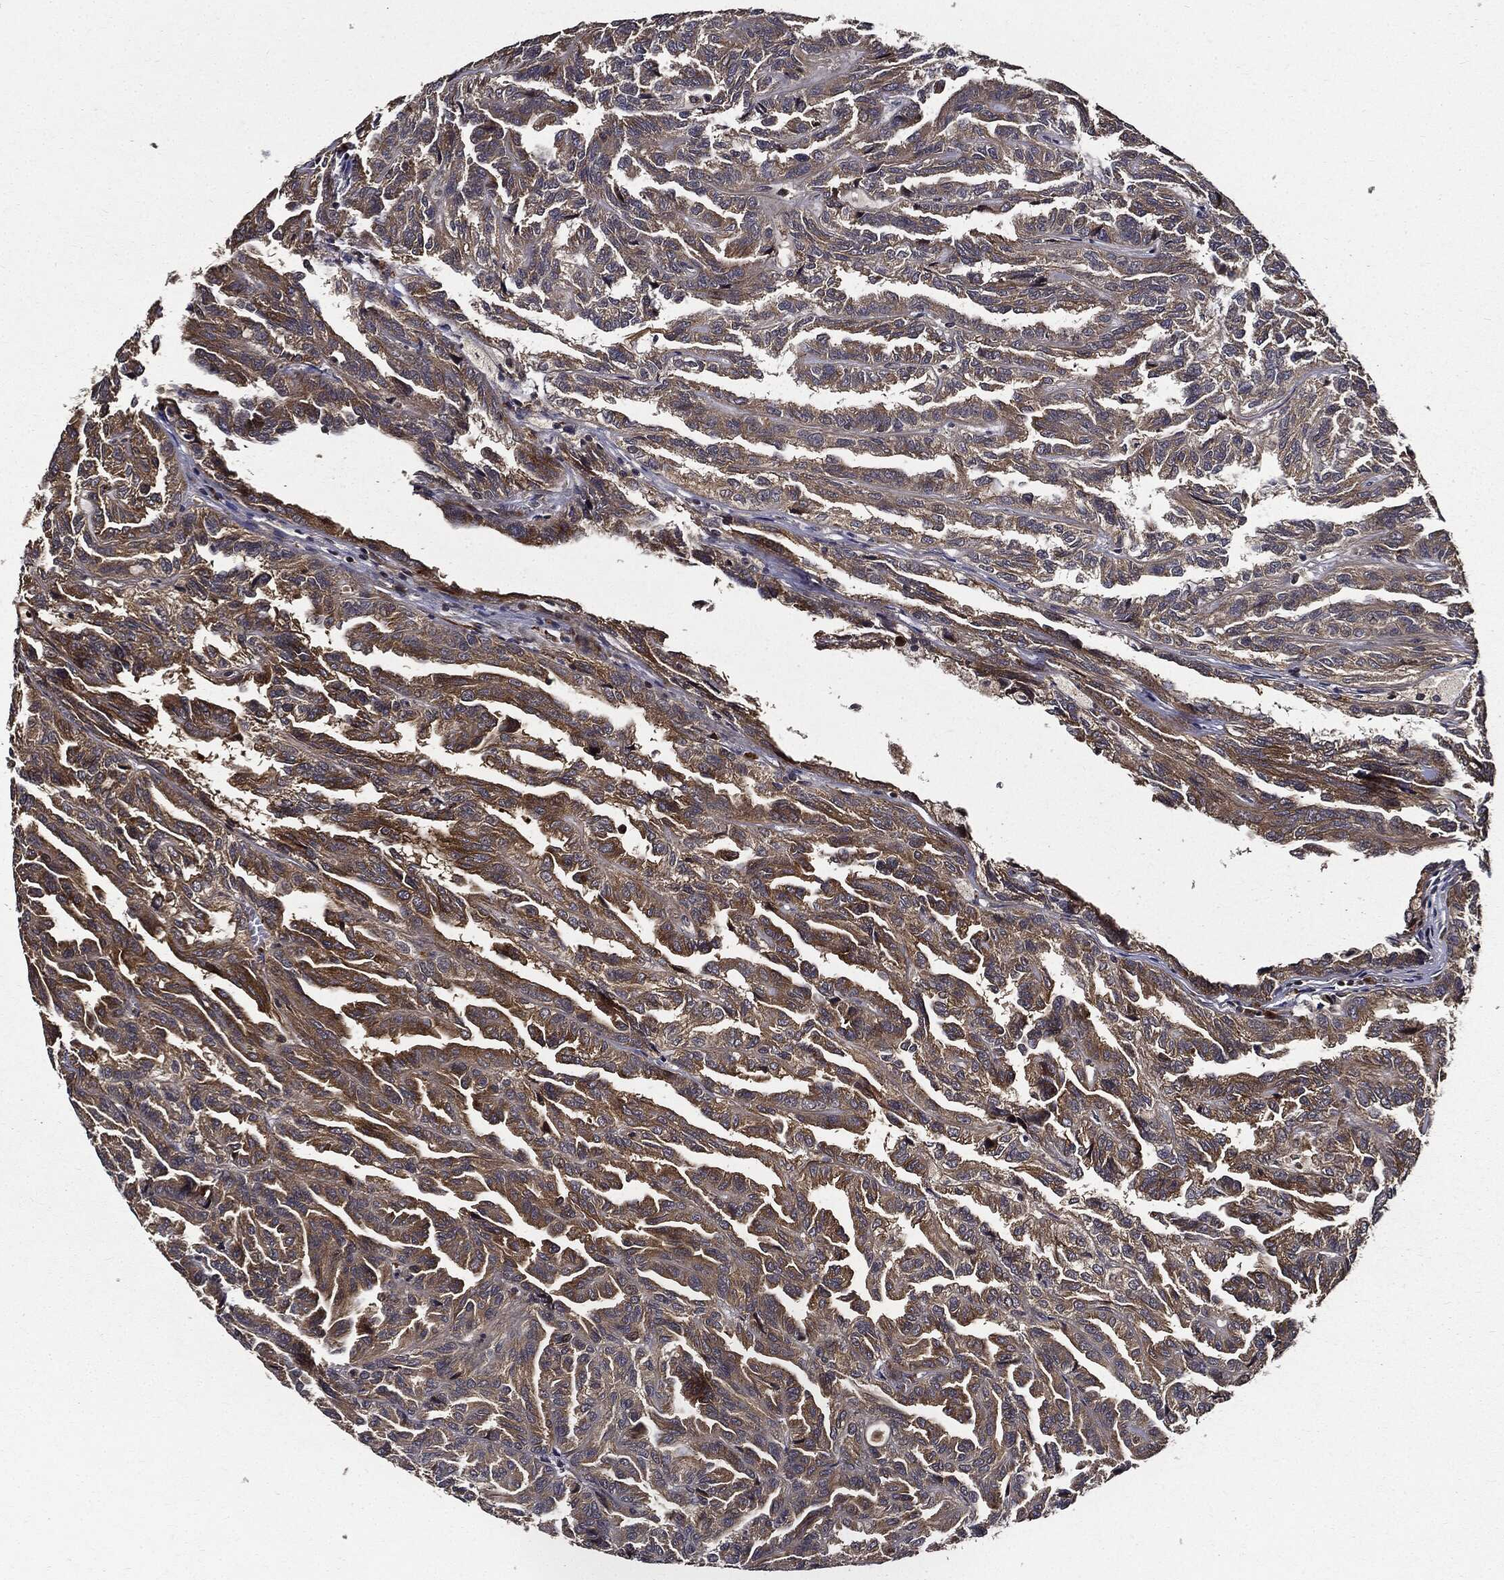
{"staining": {"intensity": "moderate", "quantity": "<25%", "location": "cytoplasmic/membranous"}, "tissue": "renal cancer", "cell_type": "Tumor cells", "image_type": "cancer", "snomed": [{"axis": "morphology", "description": "Adenocarcinoma, NOS"}, {"axis": "topography", "description": "Kidney"}], "caption": "Brown immunohistochemical staining in renal cancer (adenocarcinoma) reveals moderate cytoplasmic/membranous positivity in about <25% of tumor cells. (Brightfield microscopy of DAB IHC at high magnification).", "gene": "HTT", "patient": {"sex": "male", "age": 79}}